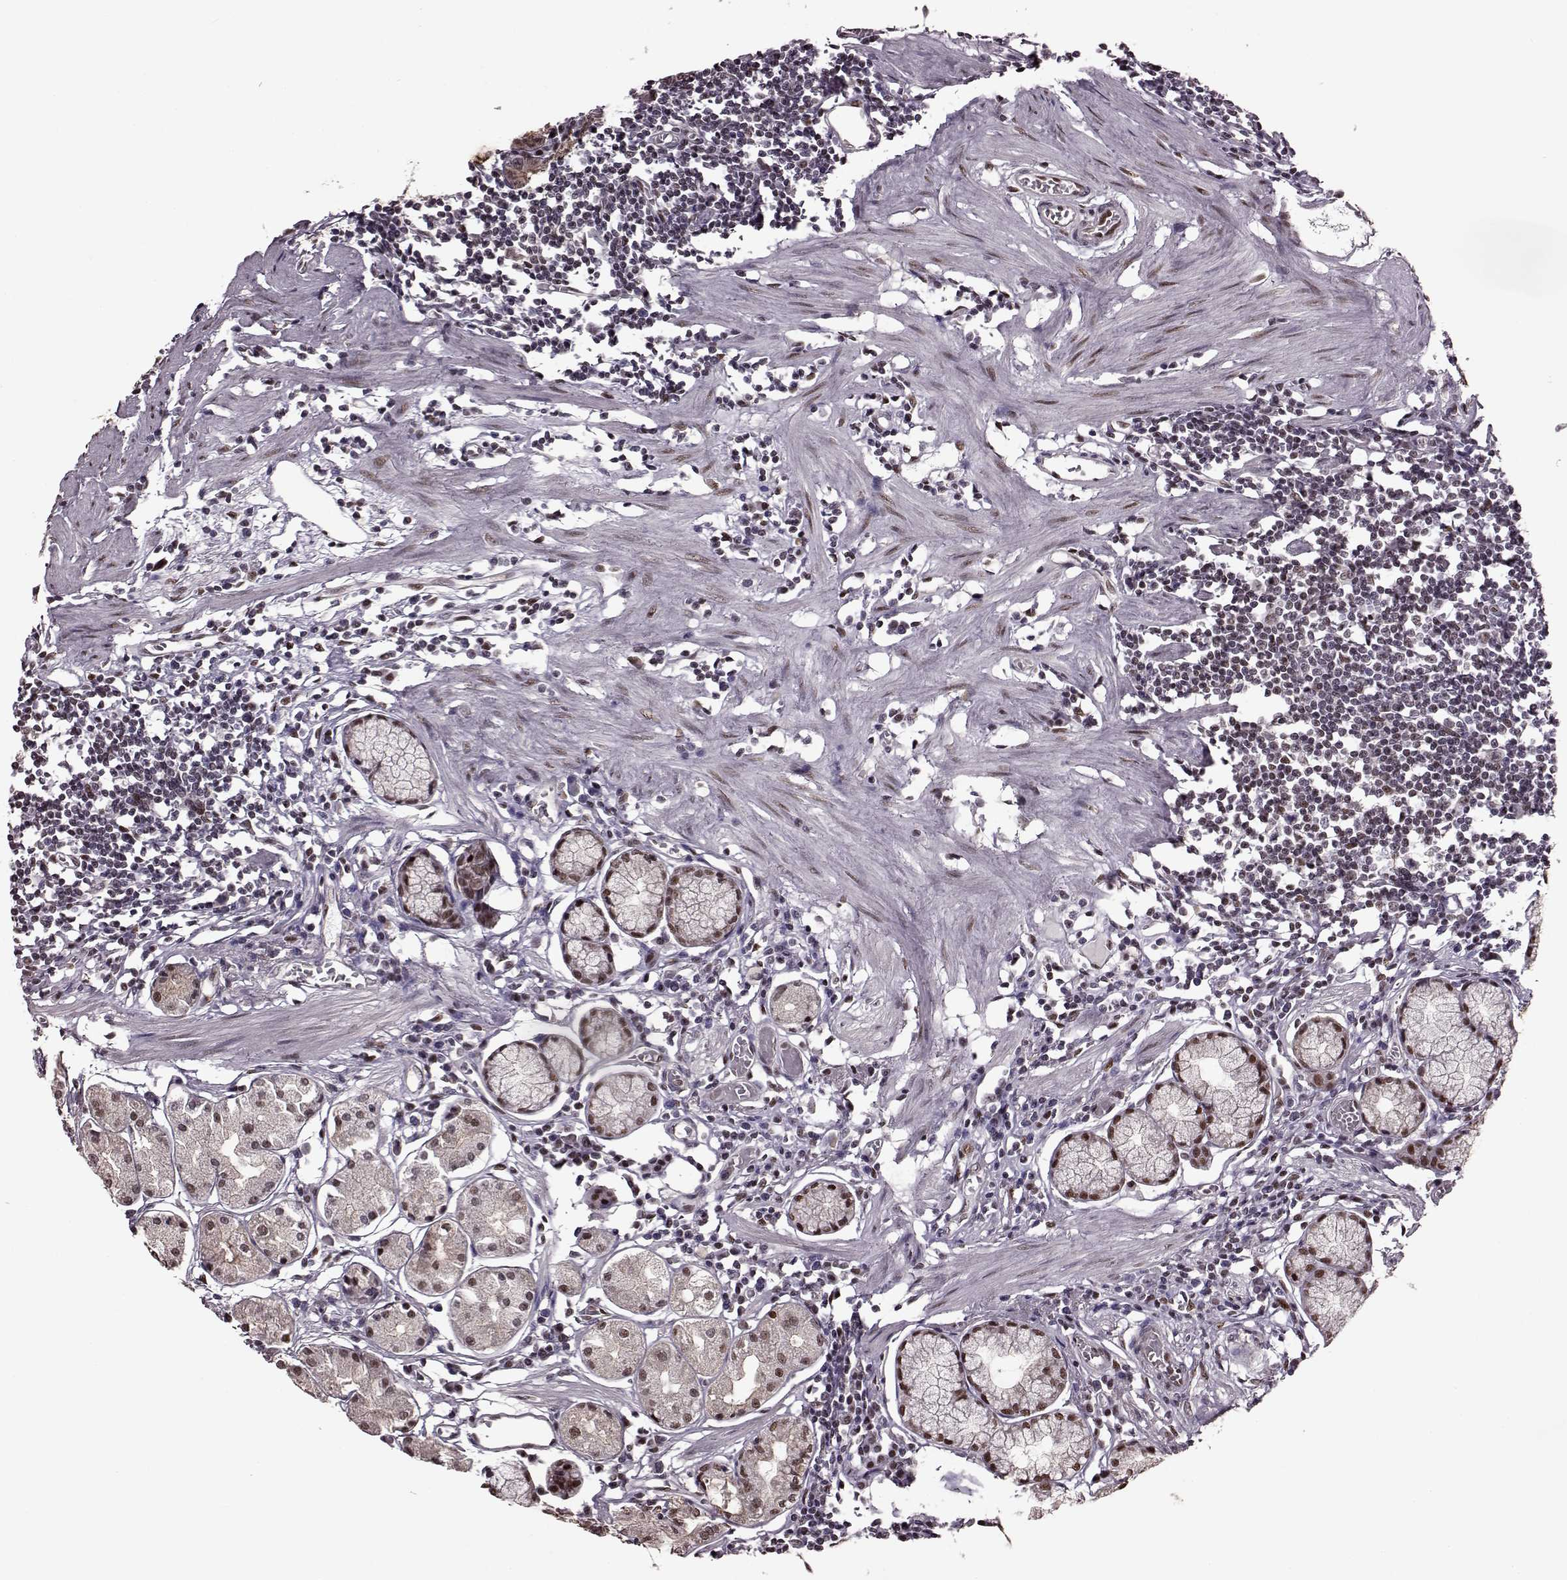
{"staining": {"intensity": "moderate", "quantity": "<25%", "location": "nuclear"}, "tissue": "stomach", "cell_type": "Glandular cells", "image_type": "normal", "snomed": [{"axis": "morphology", "description": "Normal tissue, NOS"}, {"axis": "topography", "description": "Stomach"}], "caption": "The photomicrograph shows a brown stain indicating the presence of a protein in the nuclear of glandular cells in stomach. The staining was performed using DAB, with brown indicating positive protein expression. Nuclei are stained blue with hematoxylin.", "gene": "FTO", "patient": {"sex": "male", "age": 55}}